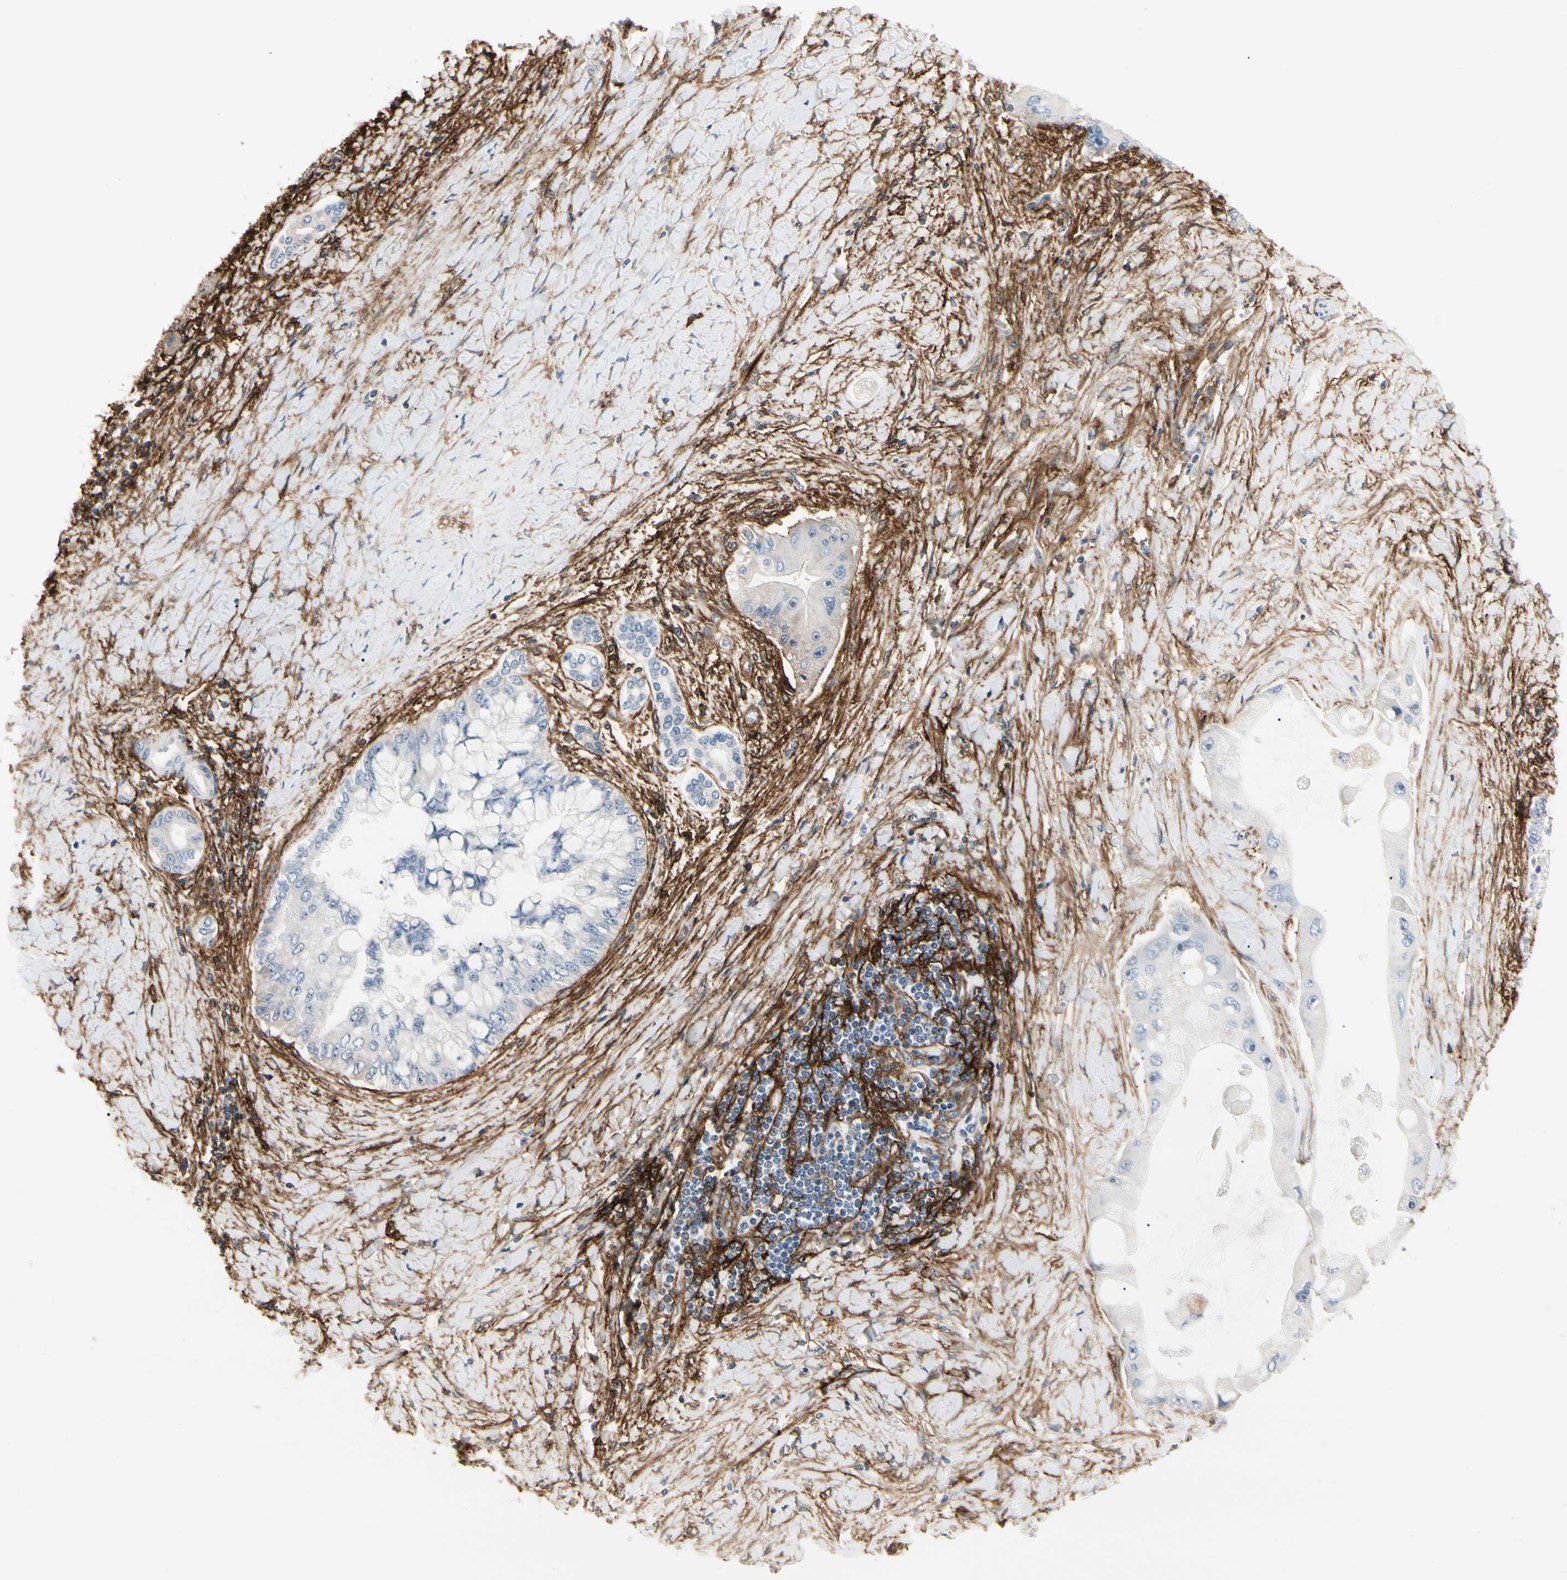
{"staining": {"intensity": "negative", "quantity": "none", "location": "none"}, "tissue": "liver cancer", "cell_type": "Tumor cells", "image_type": "cancer", "snomed": [{"axis": "morphology", "description": "Normal tissue, NOS"}, {"axis": "morphology", "description": "Cholangiocarcinoma"}, {"axis": "topography", "description": "Liver"}, {"axis": "topography", "description": "Peripheral nerve tissue"}], "caption": "Photomicrograph shows no protein expression in tumor cells of cholangiocarcinoma (liver) tissue. (Stains: DAB (3,3'-diaminobenzidine) immunohistochemistry (IHC) with hematoxylin counter stain, Microscopy: brightfield microscopy at high magnification).", "gene": "GGT5", "patient": {"sex": "male", "age": 50}}